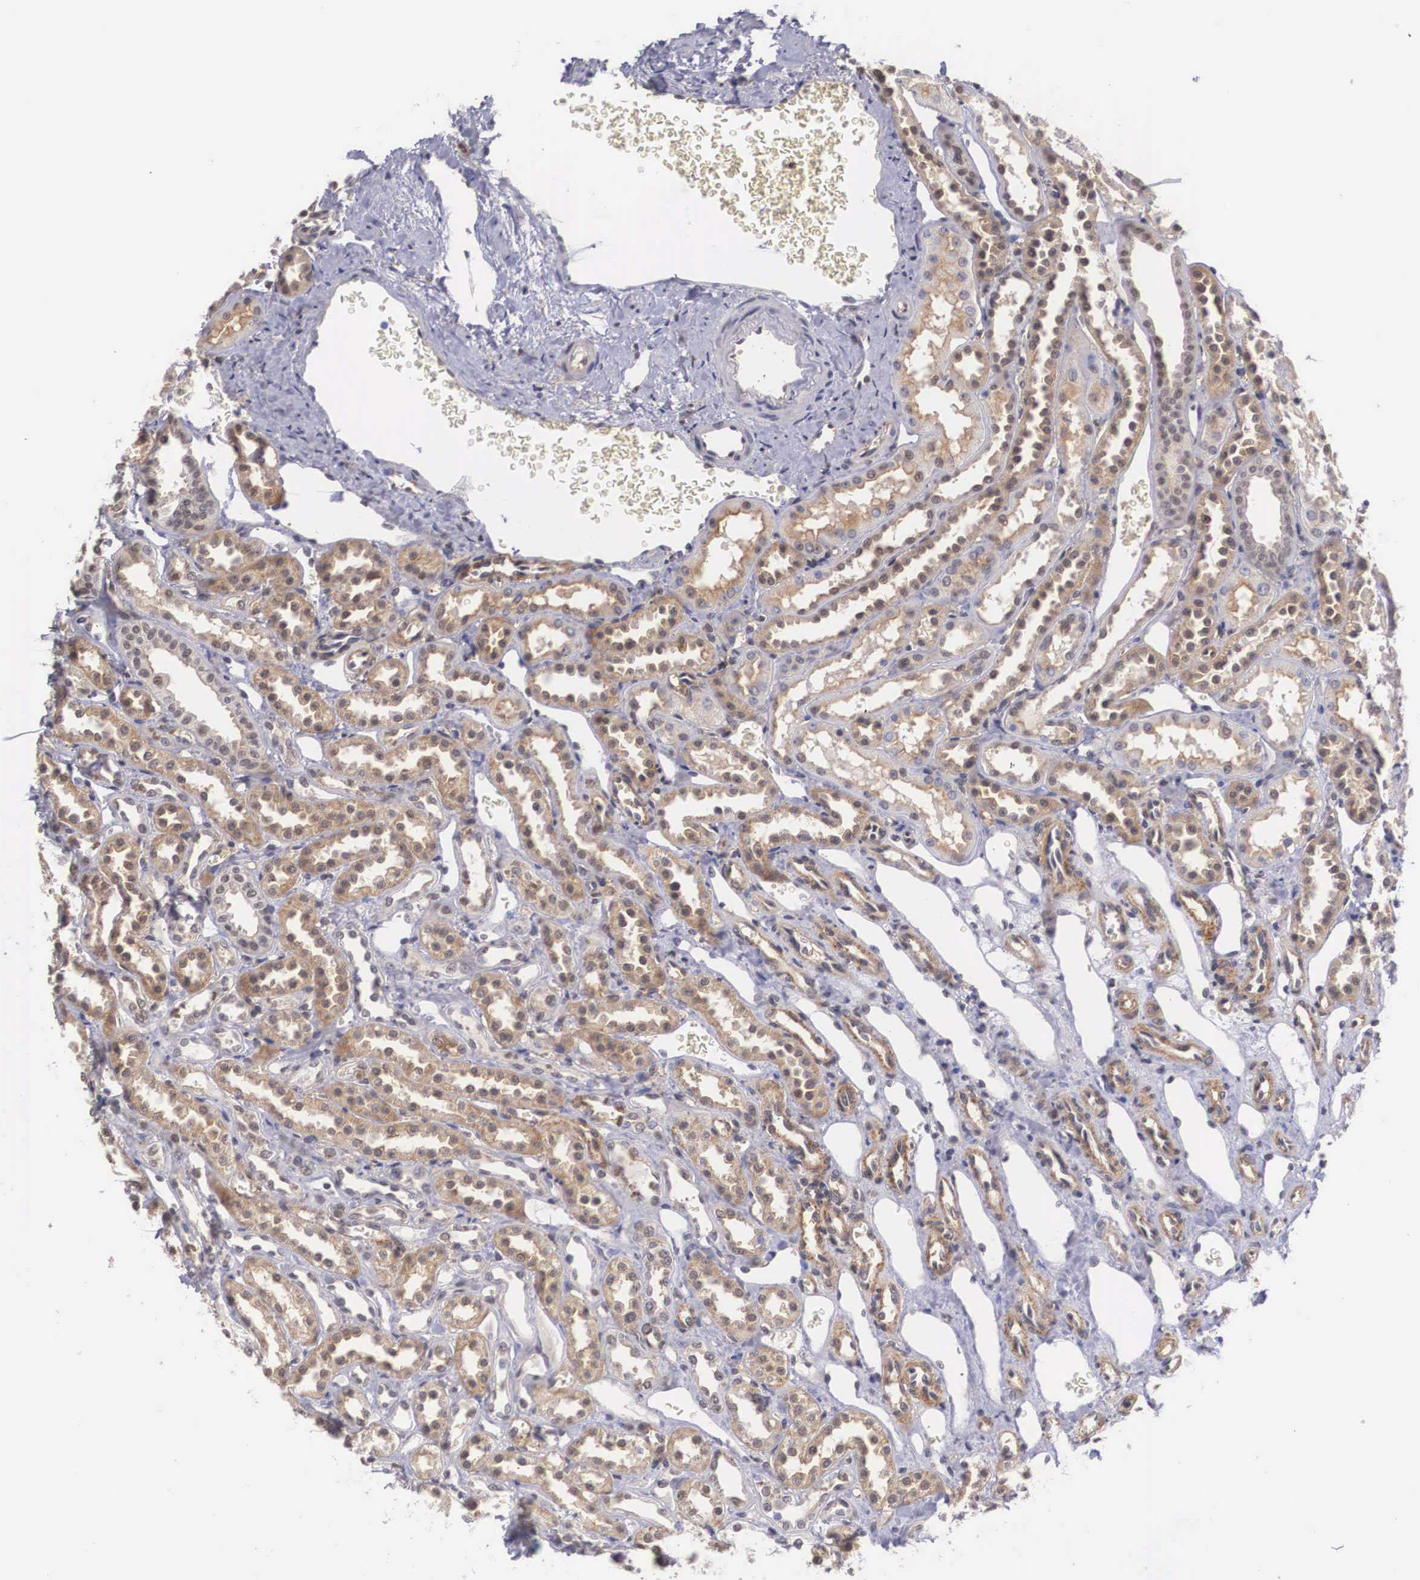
{"staining": {"intensity": "moderate", "quantity": ">75%", "location": "cytoplasmic/membranous,nuclear"}, "tissue": "kidney", "cell_type": "Cells in glomeruli", "image_type": "normal", "snomed": [{"axis": "morphology", "description": "Normal tissue, NOS"}, {"axis": "topography", "description": "Kidney"}], "caption": "Unremarkable kidney was stained to show a protein in brown. There is medium levels of moderate cytoplasmic/membranous,nuclear expression in about >75% of cells in glomeruli. (DAB = brown stain, brightfield microscopy at high magnification).", "gene": "NR4A2", "patient": {"sex": "female", "age": 52}}